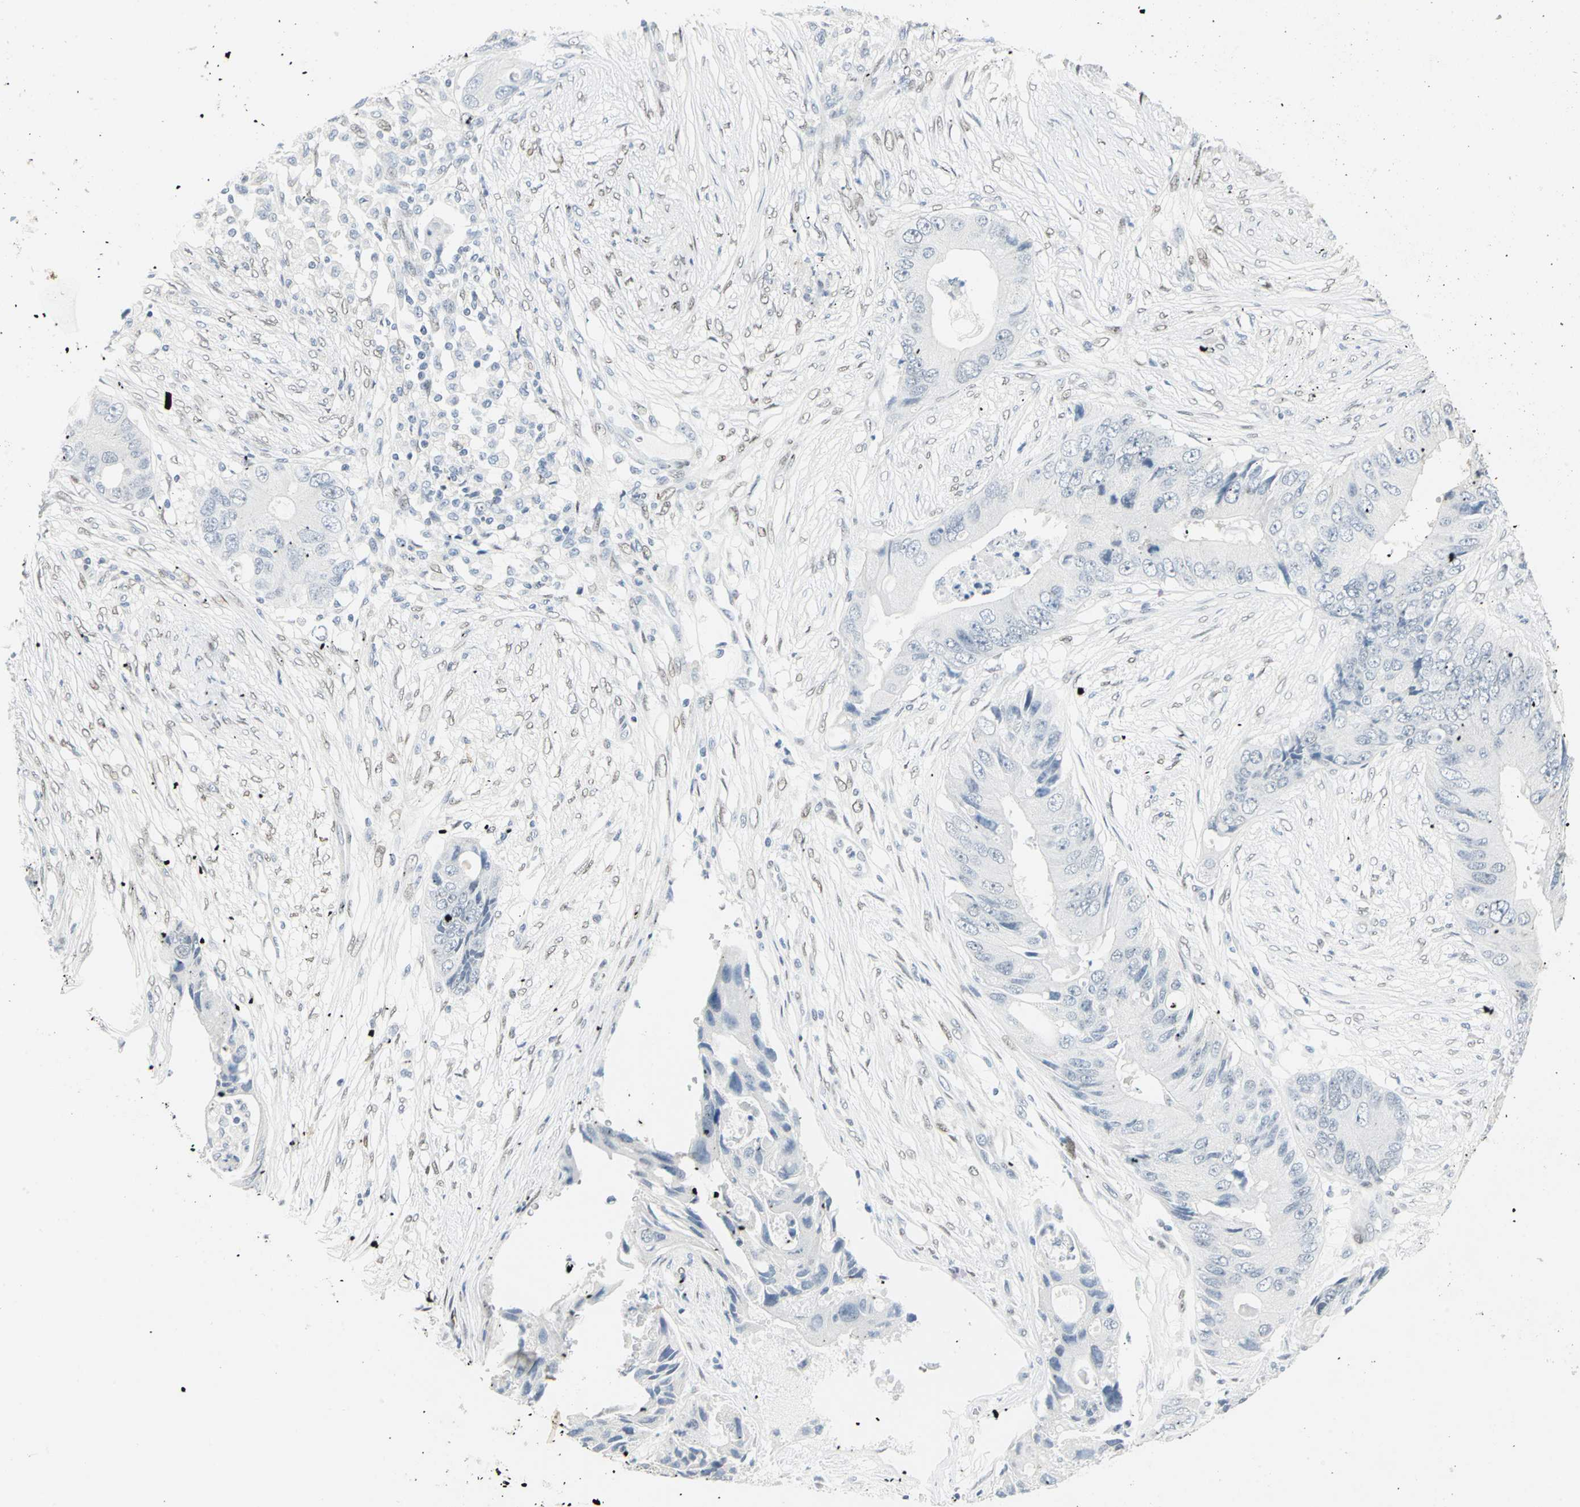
{"staining": {"intensity": "negative", "quantity": "none", "location": "none"}, "tissue": "colorectal cancer", "cell_type": "Tumor cells", "image_type": "cancer", "snomed": [{"axis": "morphology", "description": "Adenocarcinoma, NOS"}, {"axis": "topography", "description": "Colon"}], "caption": "Immunohistochemical staining of adenocarcinoma (colorectal) displays no significant staining in tumor cells. (IHC, brightfield microscopy, high magnification).", "gene": "MEIS2", "patient": {"sex": "male", "age": 71}}